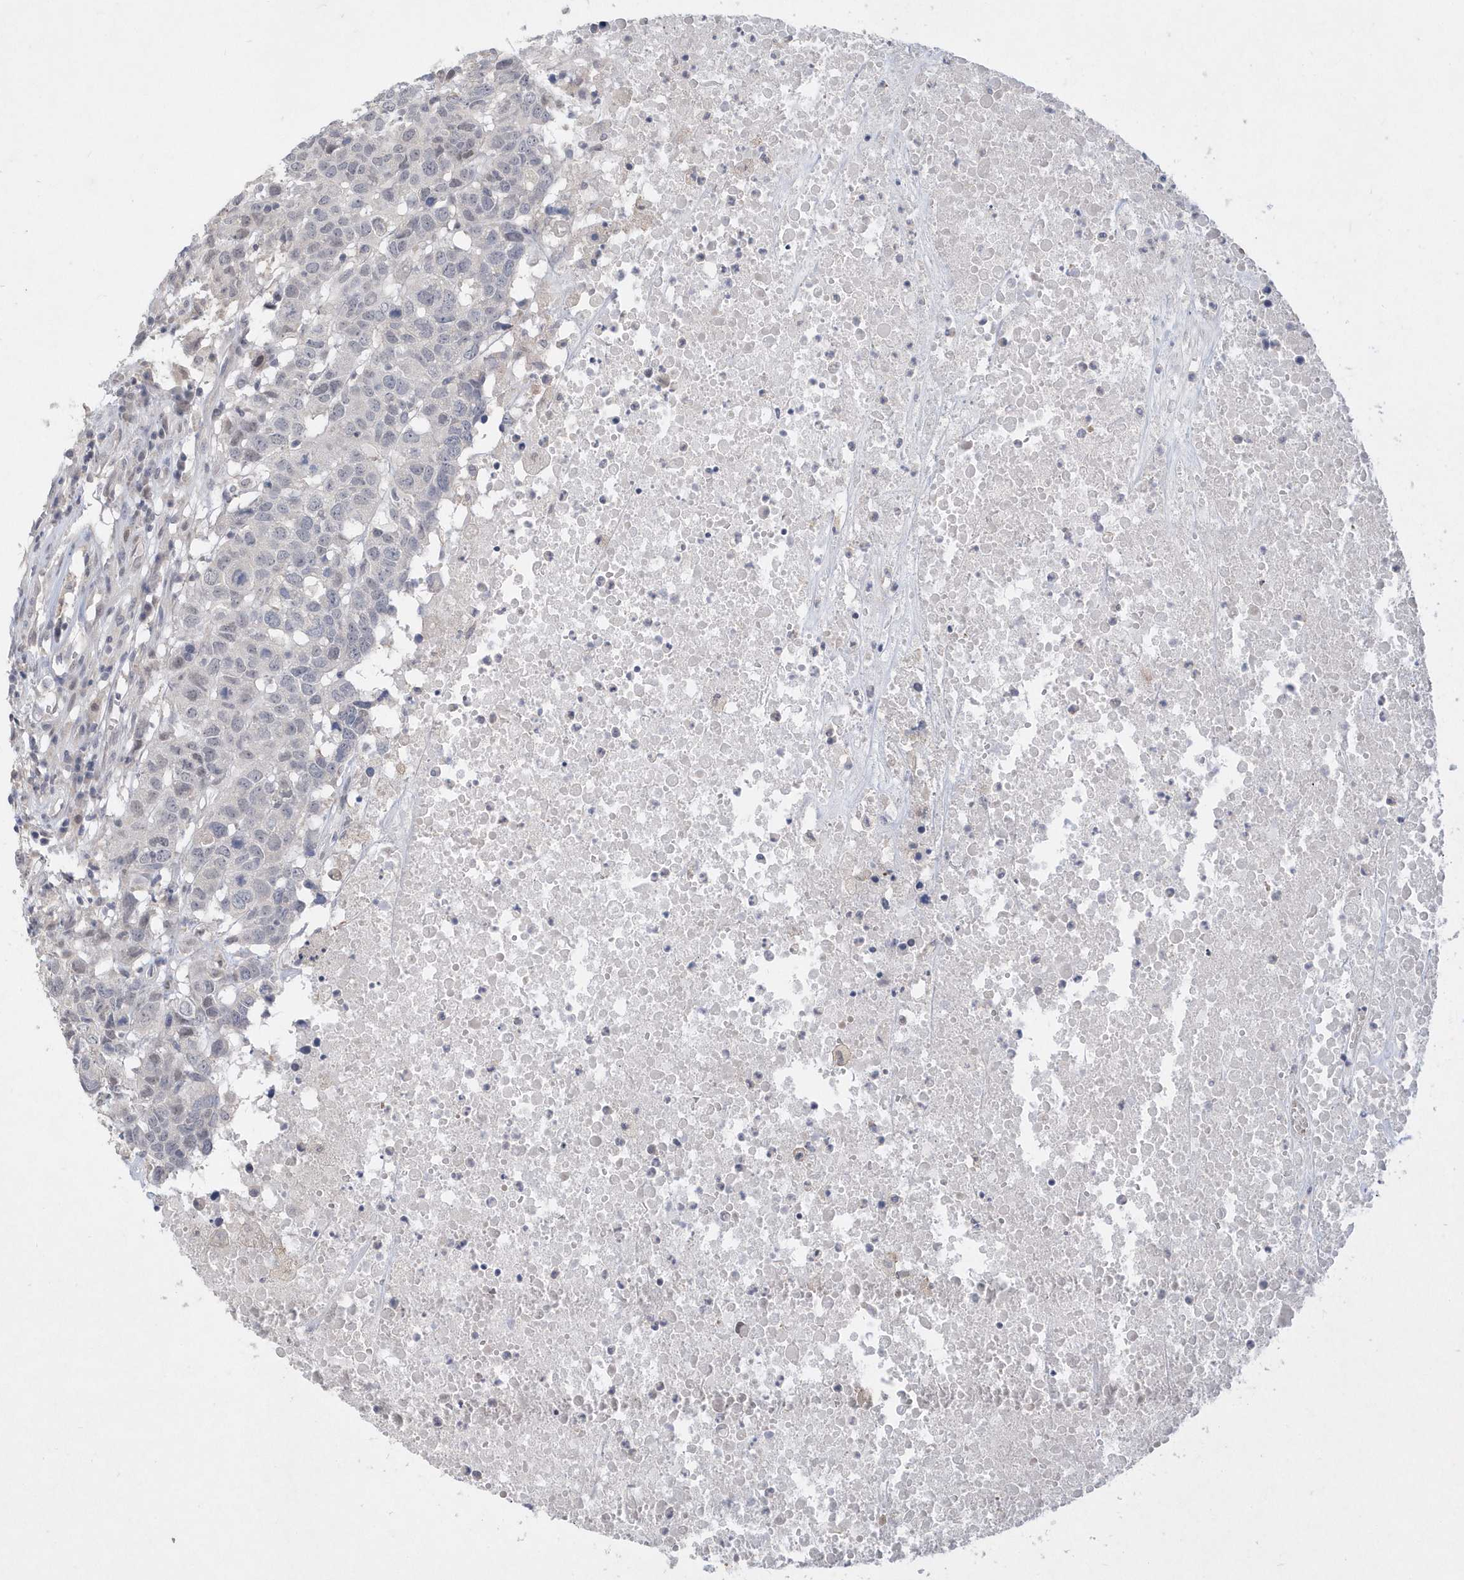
{"staining": {"intensity": "negative", "quantity": "none", "location": "none"}, "tissue": "head and neck cancer", "cell_type": "Tumor cells", "image_type": "cancer", "snomed": [{"axis": "morphology", "description": "Squamous cell carcinoma, NOS"}, {"axis": "topography", "description": "Head-Neck"}], "caption": "Head and neck cancer was stained to show a protein in brown. There is no significant staining in tumor cells. (DAB immunohistochemistry, high magnification).", "gene": "TSPEAR", "patient": {"sex": "male", "age": 66}}